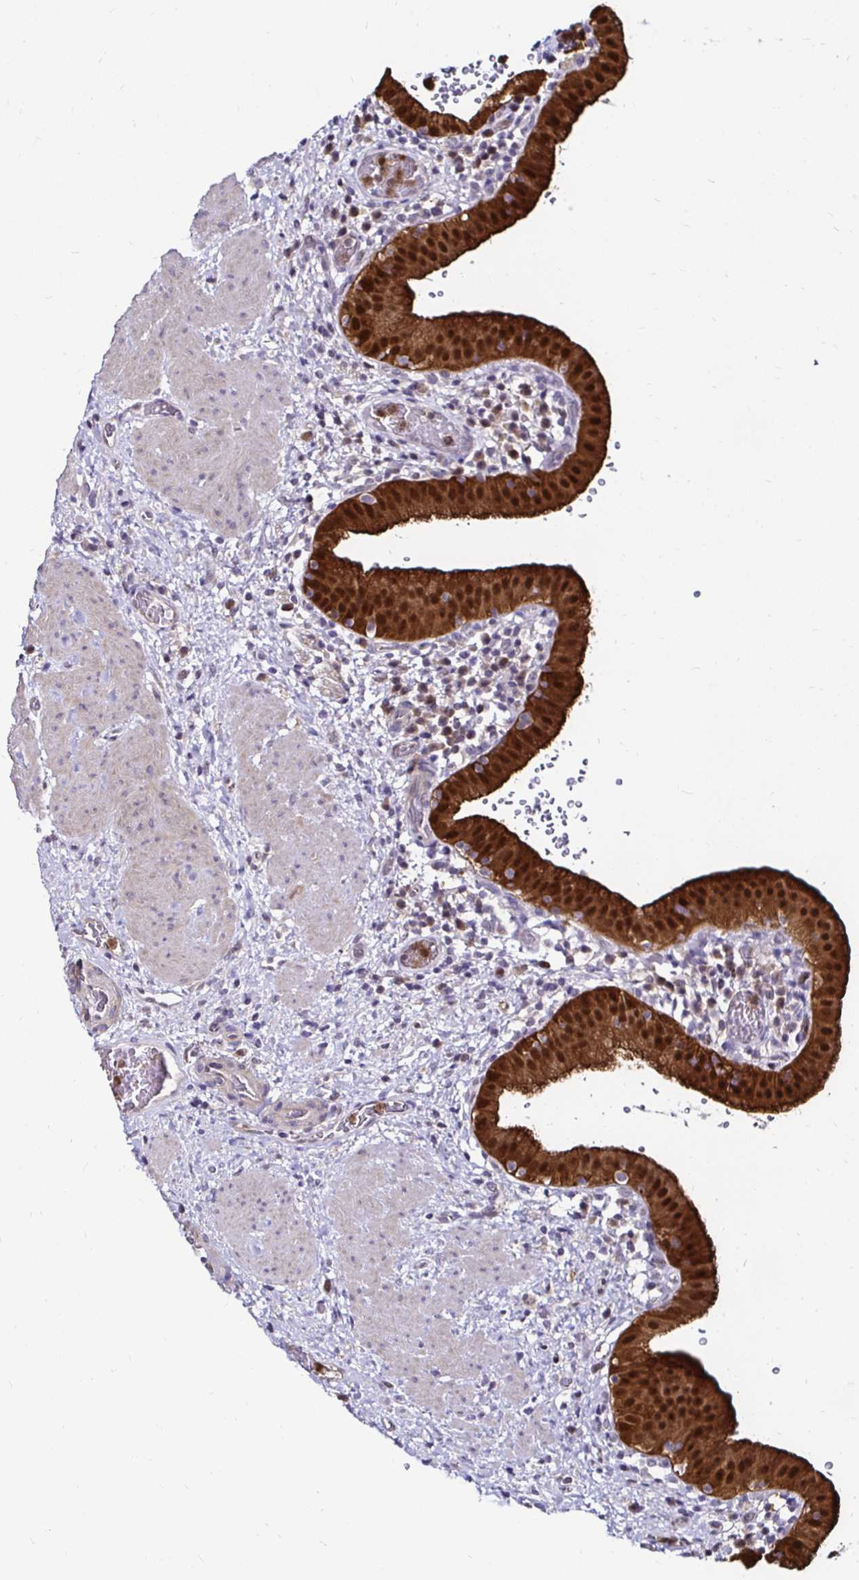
{"staining": {"intensity": "strong", "quantity": ">75%", "location": "cytoplasmic/membranous,nuclear"}, "tissue": "gallbladder", "cell_type": "Glandular cells", "image_type": "normal", "snomed": [{"axis": "morphology", "description": "Normal tissue, NOS"}, {"axis": "topography", "description": "Gallbladder"}], "caption": "Immunohistochemical staining of unremarkable gallbladder demonstrates high levels of strong cytoplasmic/membranous,nuclear staining in approximately >75% of glandular cells. Ihc stains the protein of interest in brown and the nuclei are stained blue.", "gene": "TXN", "patient": {"sex": "male", "age": 26}}